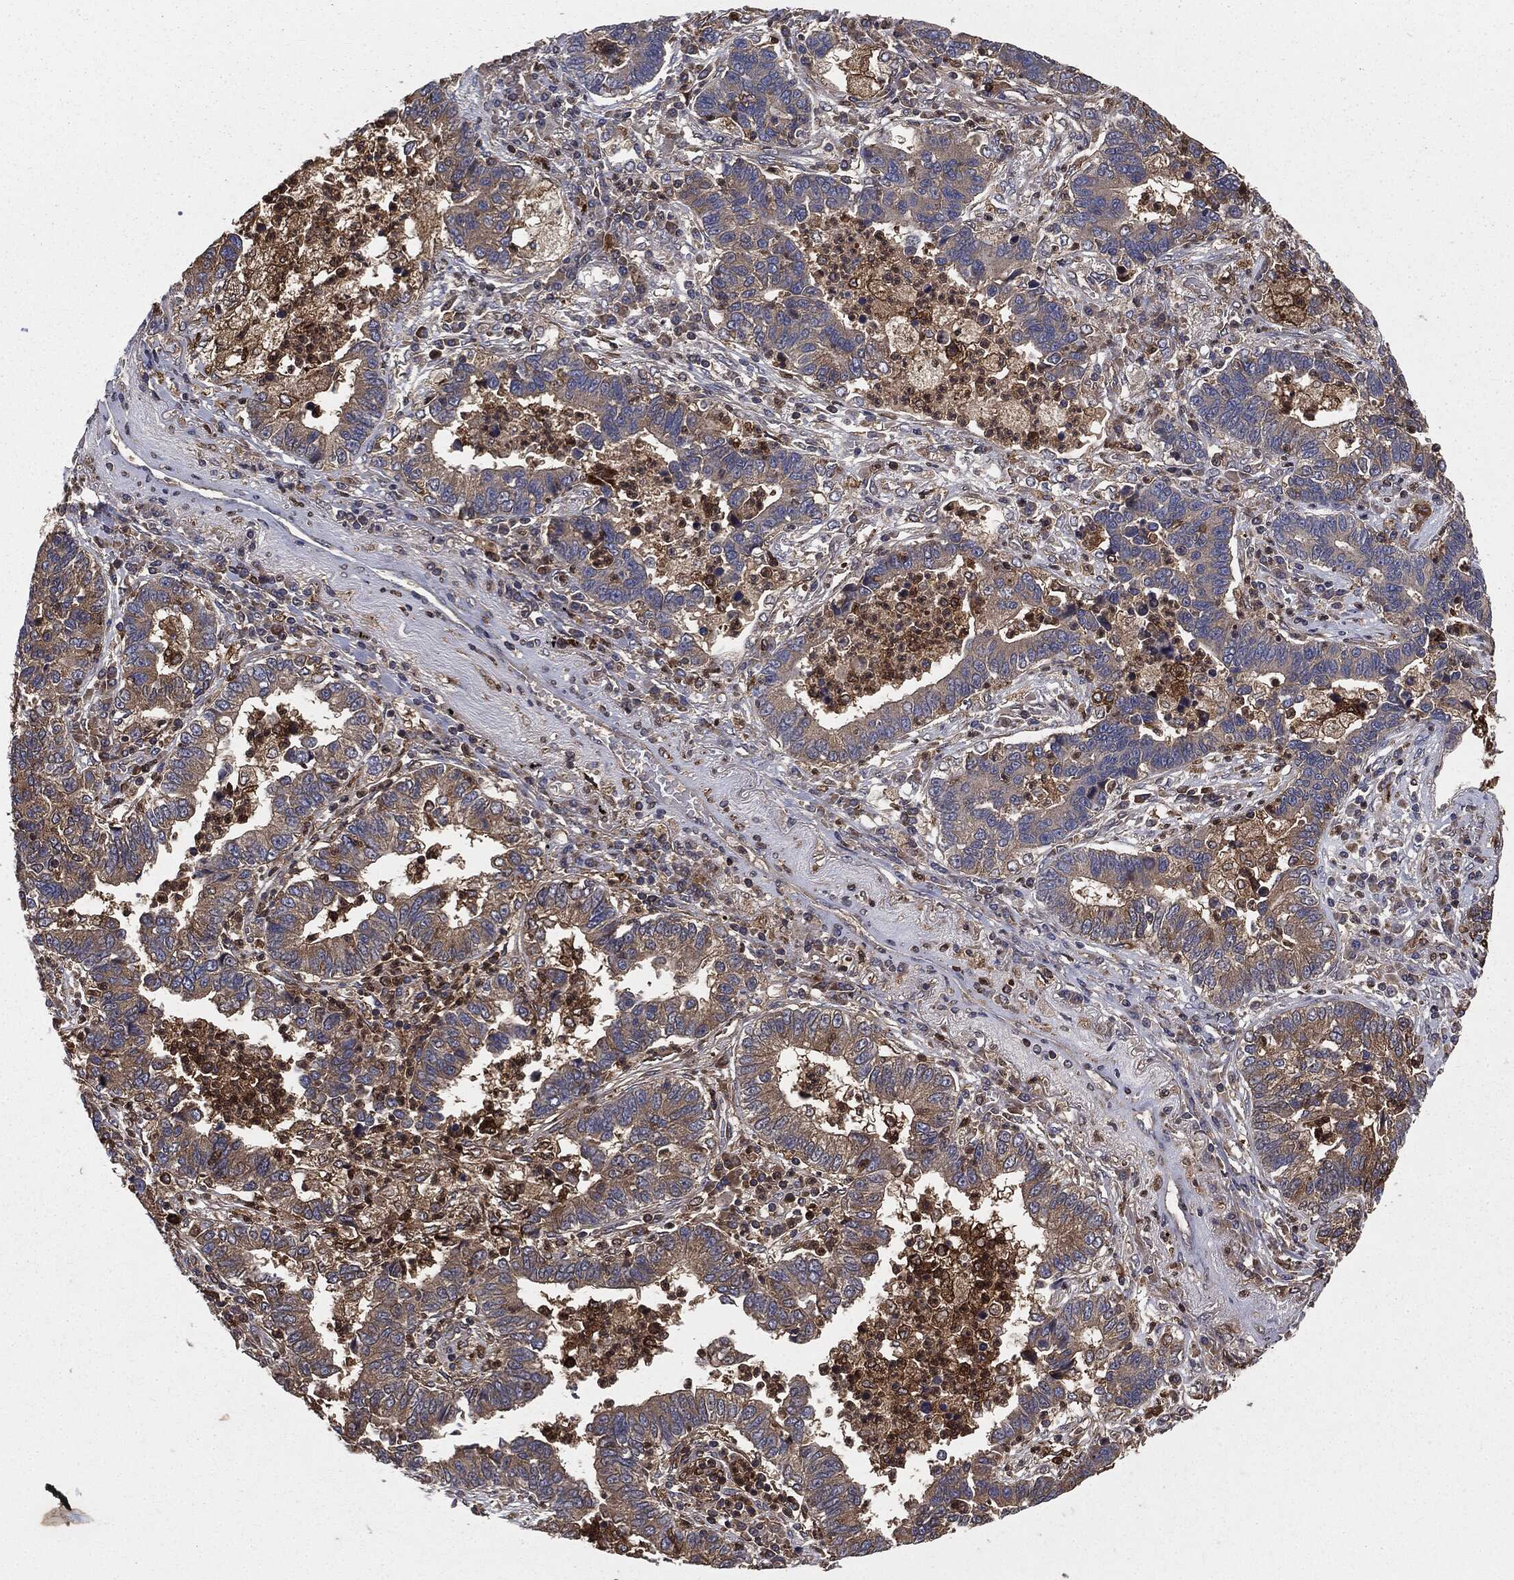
{"staining": {"intensity": "weak", "quantity": "25%-75%", "location": "cytoplasmic/membranous"}, "tissue": "lung cancer", "cell_type": "Tumor cells", "image_type": "cancer", "snomed": [{"axis": "morphology", "description": "Adenocarcinoma, NOS"}, {"axis": "topography", "description": "Lung"}], "caption": "Protein expression analysis of human lung cancer reveals weak cytoplasmic/membranous positivity in approximately 25%-75% of tumor cells.", "gene": "GNB5", "patient": {"sex": "female", "age": 57}}